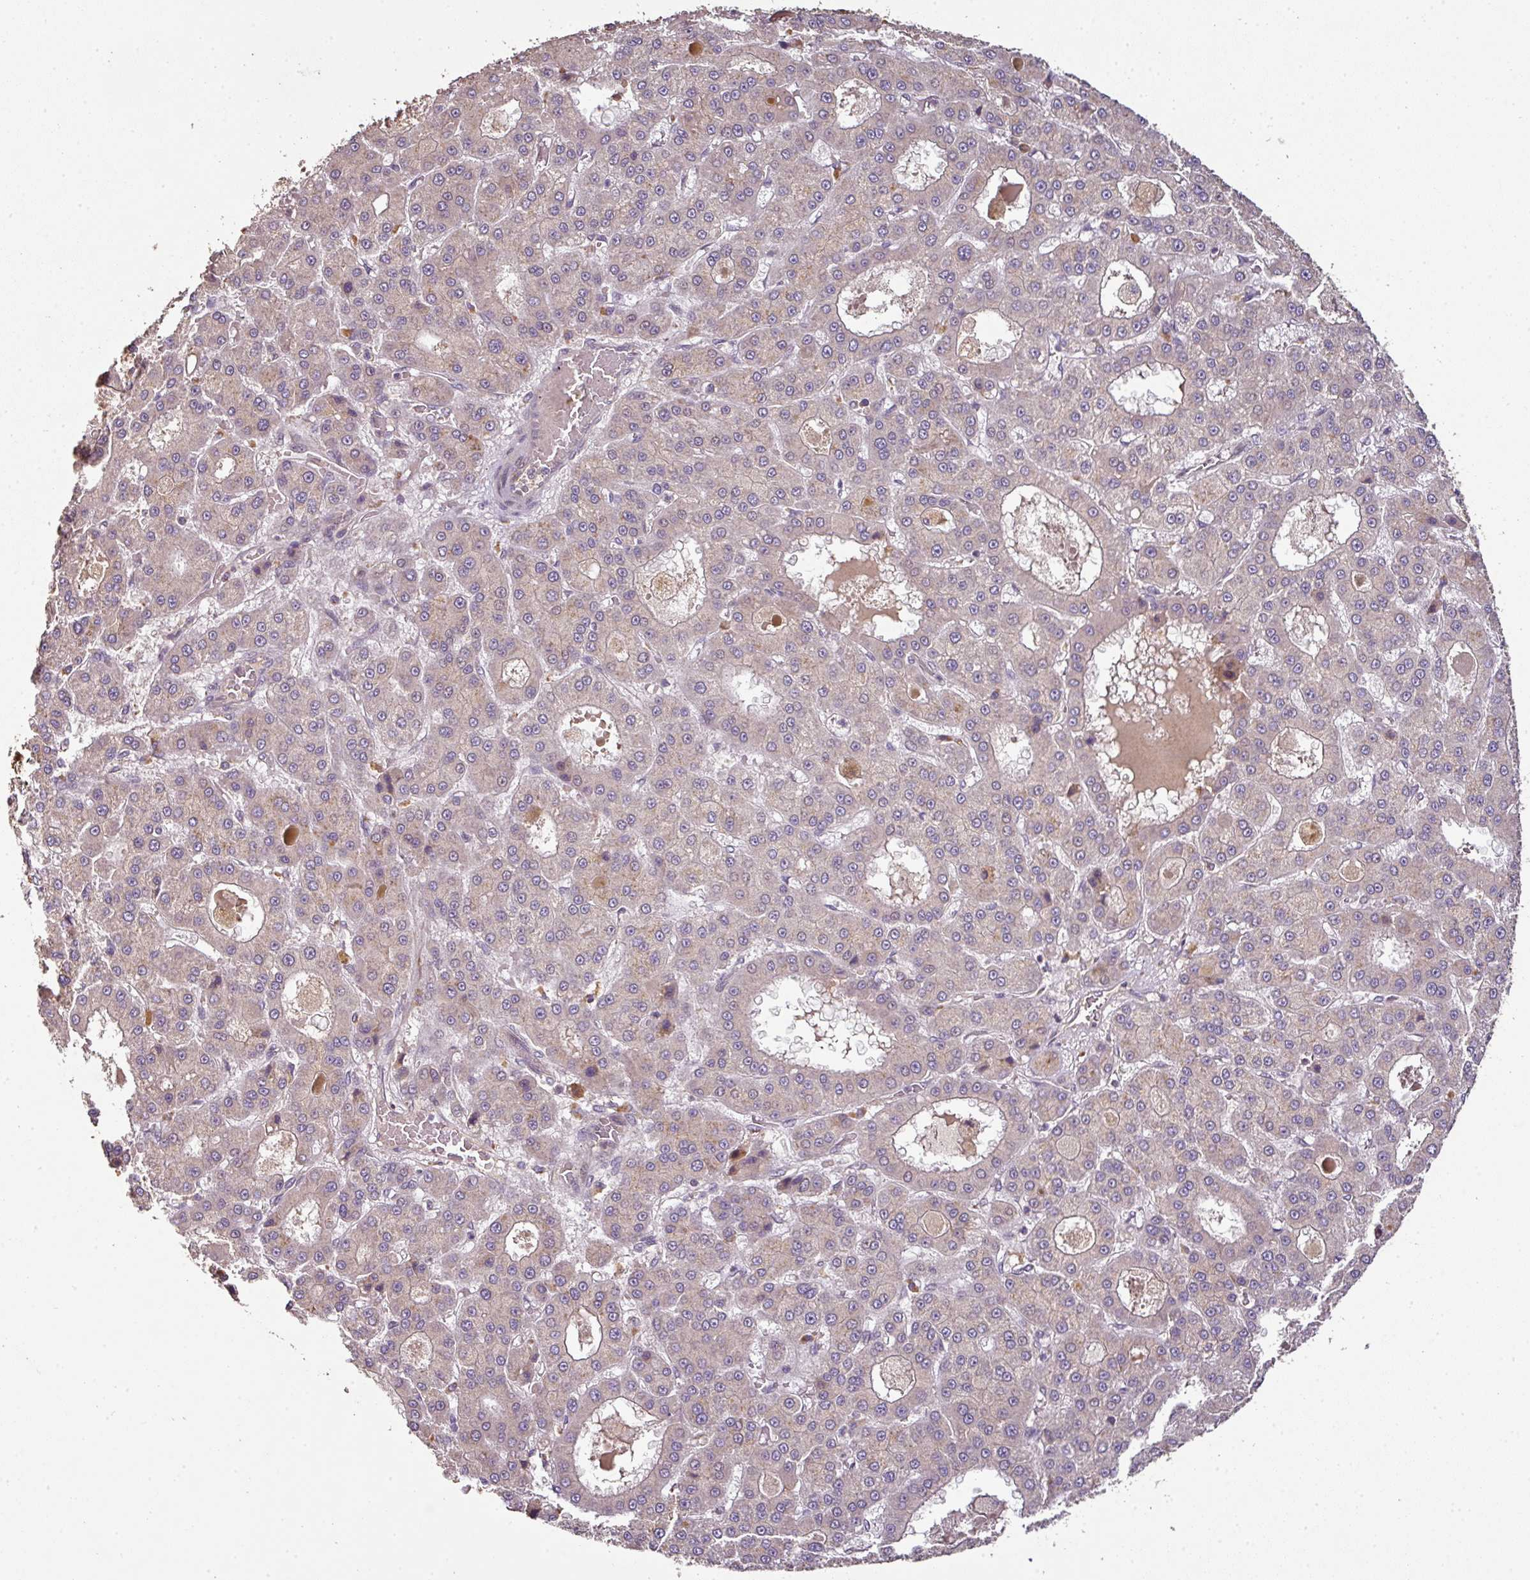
{"staining": {"intensity": "negative", "quantity": "none", "location": "none"}, "tissue": "liver cancer", "cell_type": "Tumor cells", "image_type": "cancer", "snomed": [{"axis": "morphology", "description": "Carcinoma, Hepatocellular, NOS"}, {"axis": "topography", "description": "Liver"}], "caption": "Tumor cells show no significant staining in liver hepatocellular carcinoma.", "gene": "SPCS3", "patient": {"sex": "male", "age": 70}}